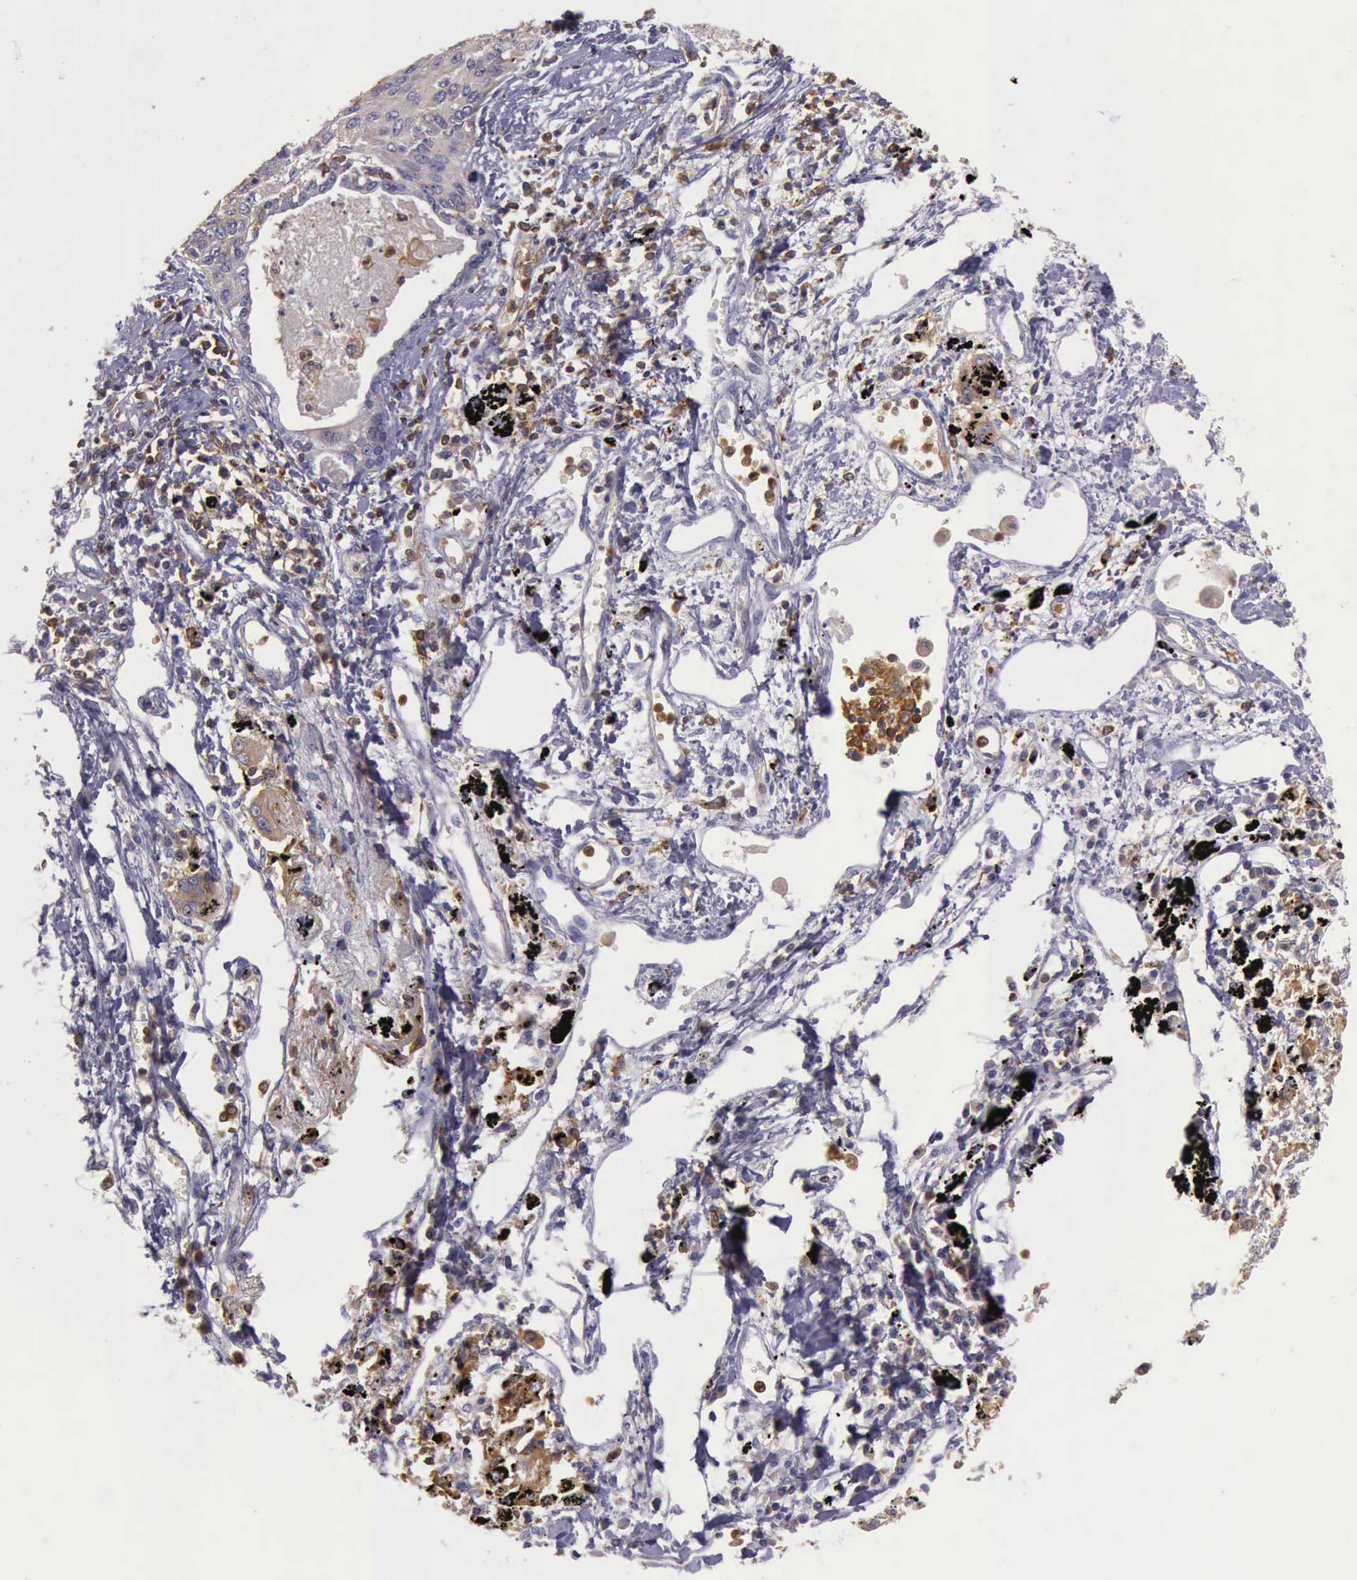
{"staining": {"intensity": "weak", "quantity": "<25%", "location": "cytoplasmic/membranous"}, "tissue": "lung cancer", "cell_type": "Tumor cells", "image_type": "cancer", "snomed": [{"axis": "morphology", "description": "Squamous cell carcinoma, NOS"}, {"axis": "topography", "description": "Lung"}], "caption": "IHC micrograph of neoplastic tissue: human lung squamous cell carcinoma stained with DAB reveals no significant protein positivity in tumor cells.", "gene": "ARHGAP4", "patient": {"sex": "male", "age": 71}}